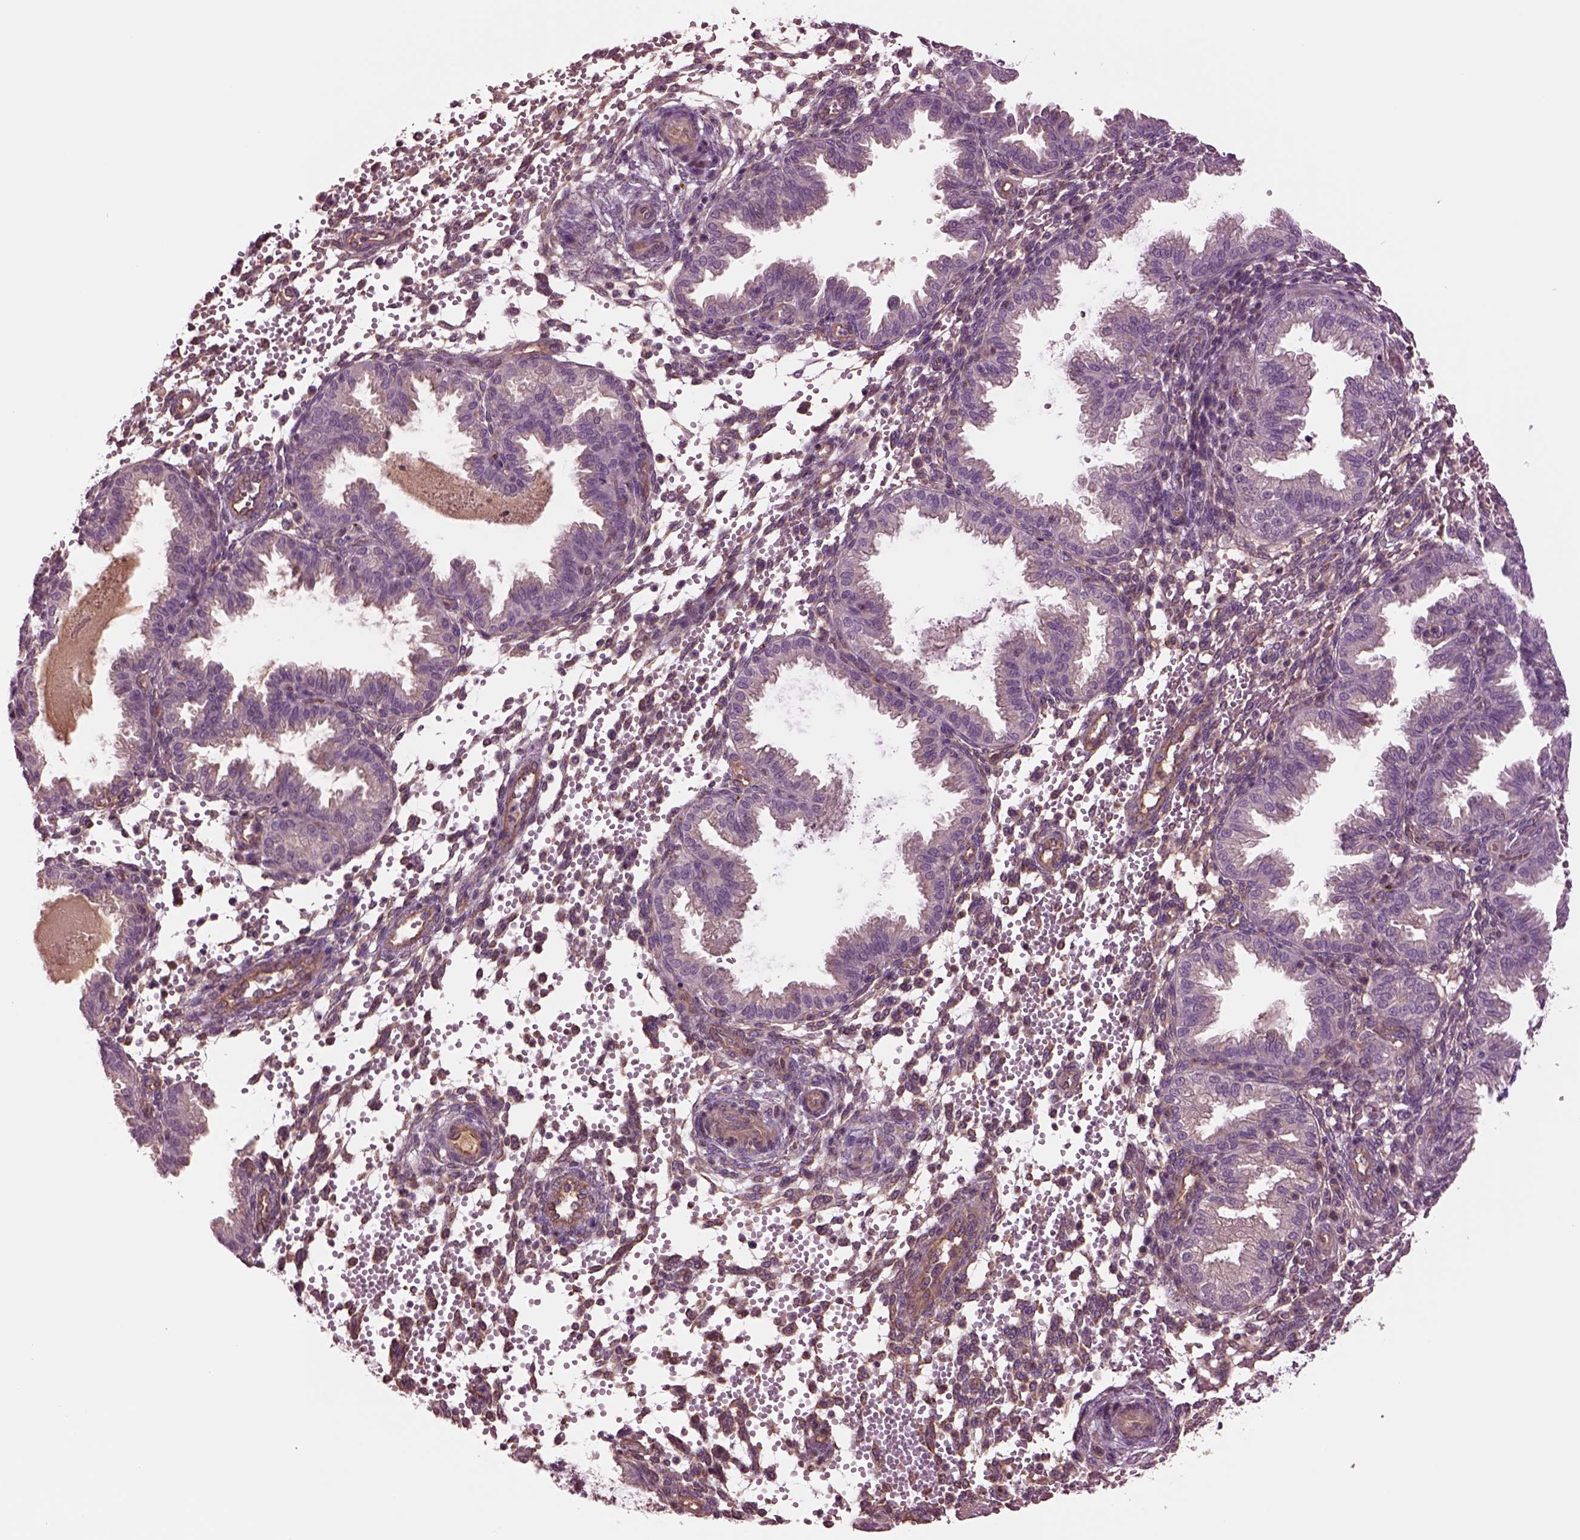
{"staining": {"intensity": "weak", "quantity": "25%-75%", "location": "cytoplasmic/membranous"}, "tissue": "endometrium", "cell_type": "Cells in endometrial stroma", "image_type": "normal", "snomed": [{"axis": "morphology", "description": "Normal tissue, NOS"}, {"axis": "topography", "description": "Endometrium"}], "caption": "A histopathology image of endometrium stained for a protein reveals weak cytoplasmic/membranous brown staining in cells in endometrial stroma.", "gene": "HTR1B", "patient": {"sex": "female", "age": 33}}